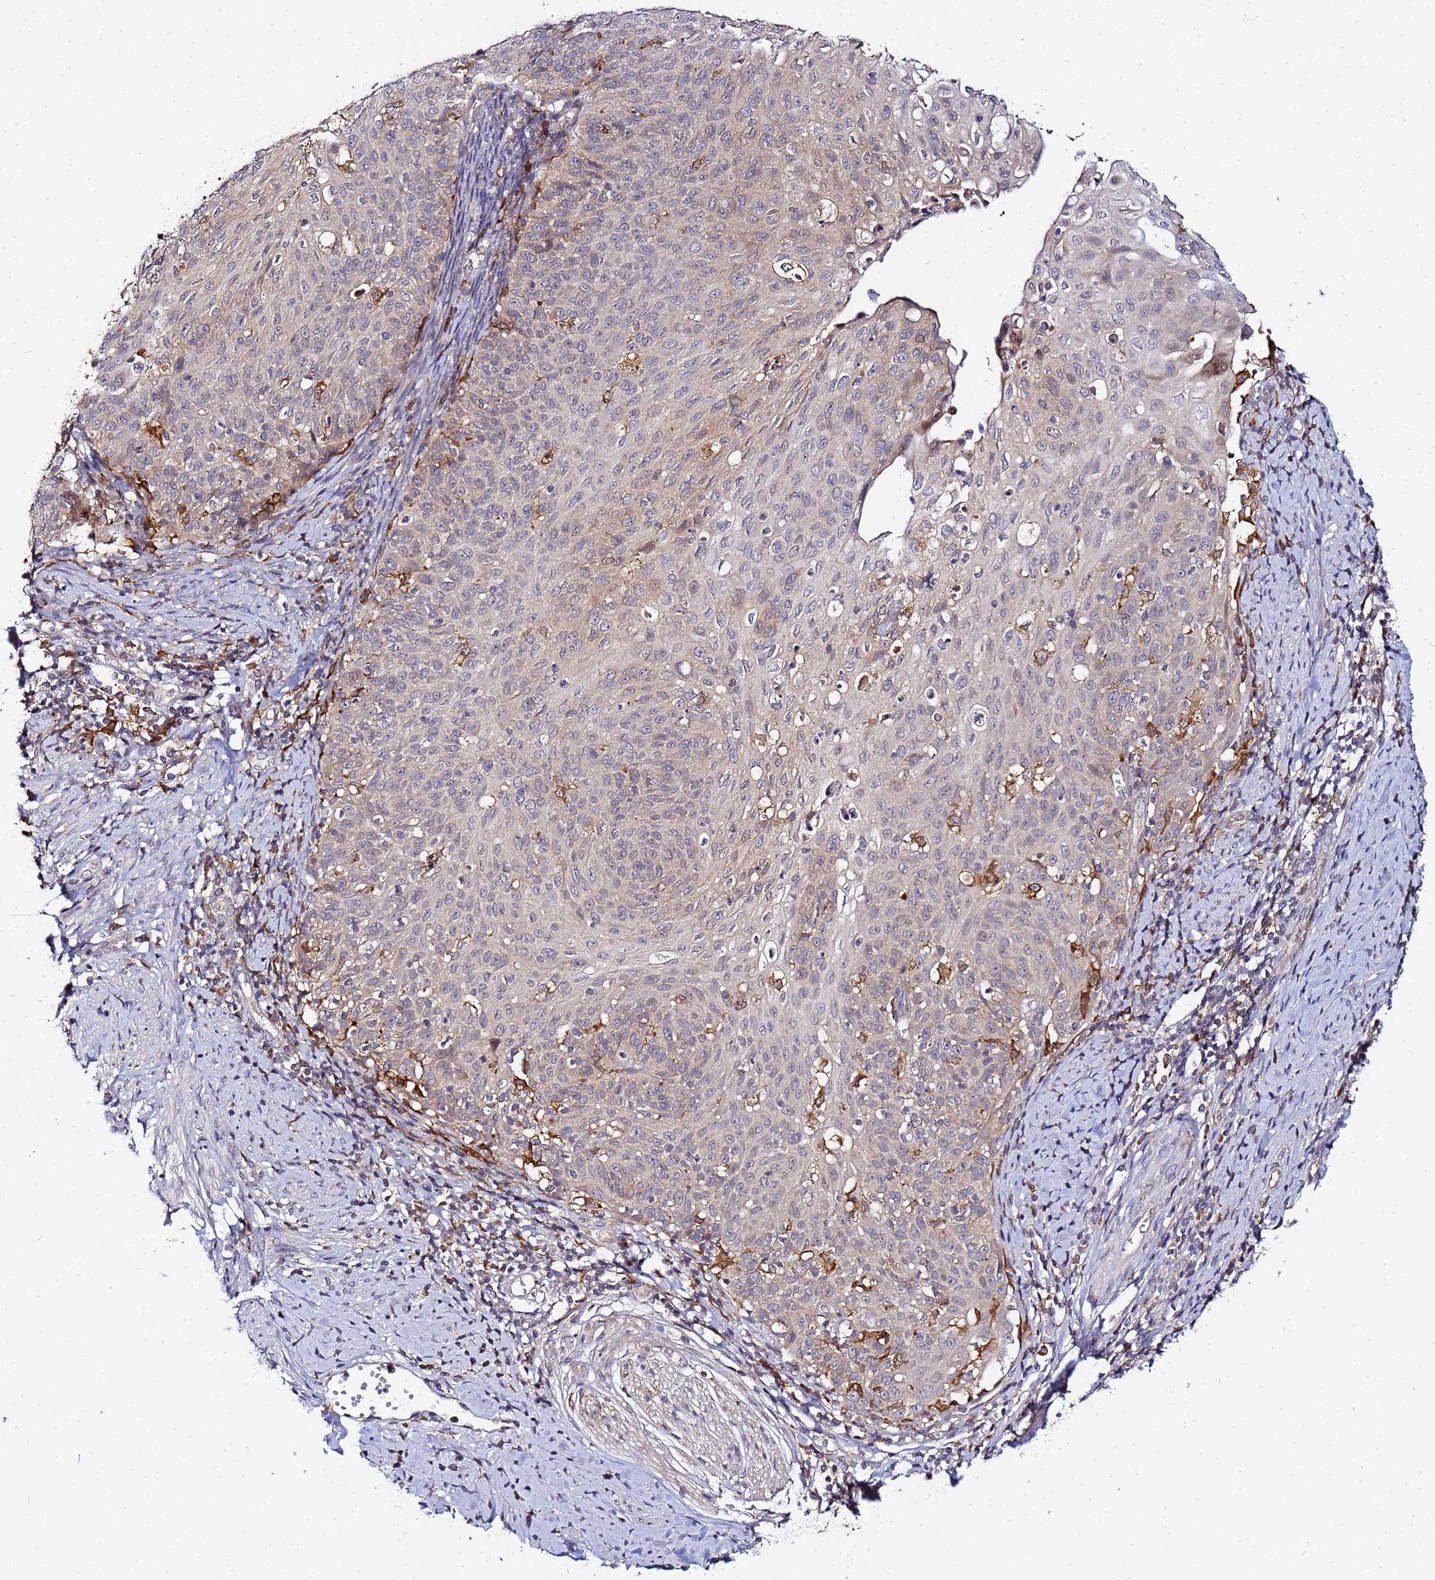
{"staining": {"intensity": "negative", "quantity": "none", "location": "none"}, "tissue": "cervical cancer", "cell_type": "Tumor cells", "image_type": "cancer", "snomed": [{"axis": "morphology", "description": "Squamous cell carcinoma, NOS"}, {"axis": "topography", "description": "Cervix"}], "caption": "DAB immunohistochemical staining of human squamous cell carcinoma (cervical) exhibits no significant expression in tumor cells.", "gene": "ADPGK", "patient": {"sex": "female", "age": 70}}